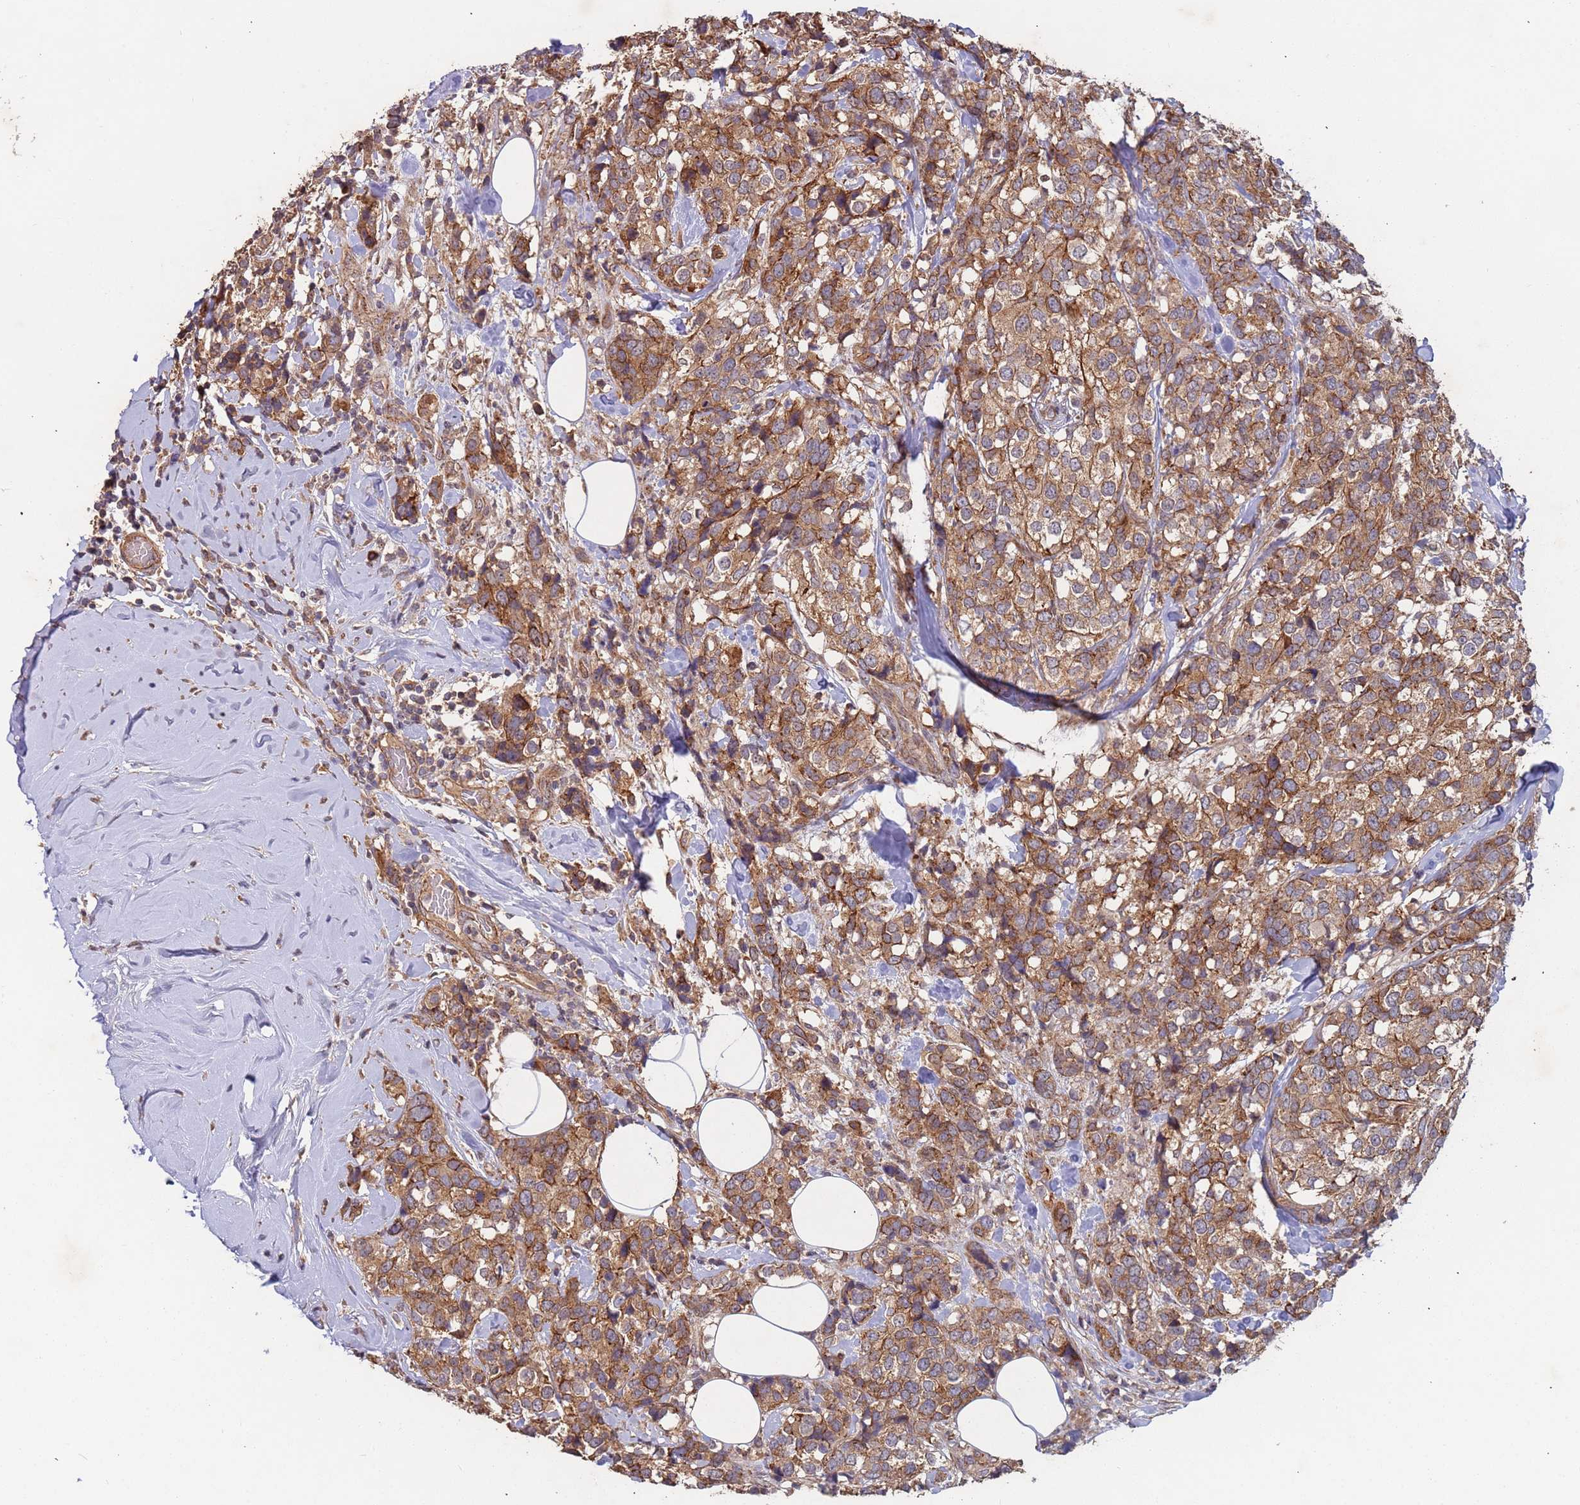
{"staining": {"intensity": "moderate", "quantity": ">75%", "location": "cytoplasmic/membranous"}, "tissue": "breast cancer", "cell_type": "Tumor cells", "image_type": "cancer", "snomed": [{"axis": "morphology", "description": "Lobular carcinoma"}, {"axis": "topography", "description": "Breast"}], "caption": "Immunohistochemistry image of breast cancer stained for a protein (brown), which displays medium levels of moderate cytoplasmic/membranous expression in about >75% of tumor cells.", "gene": "KANSL1L", "patient": {"sex": "female", "age": 59}}